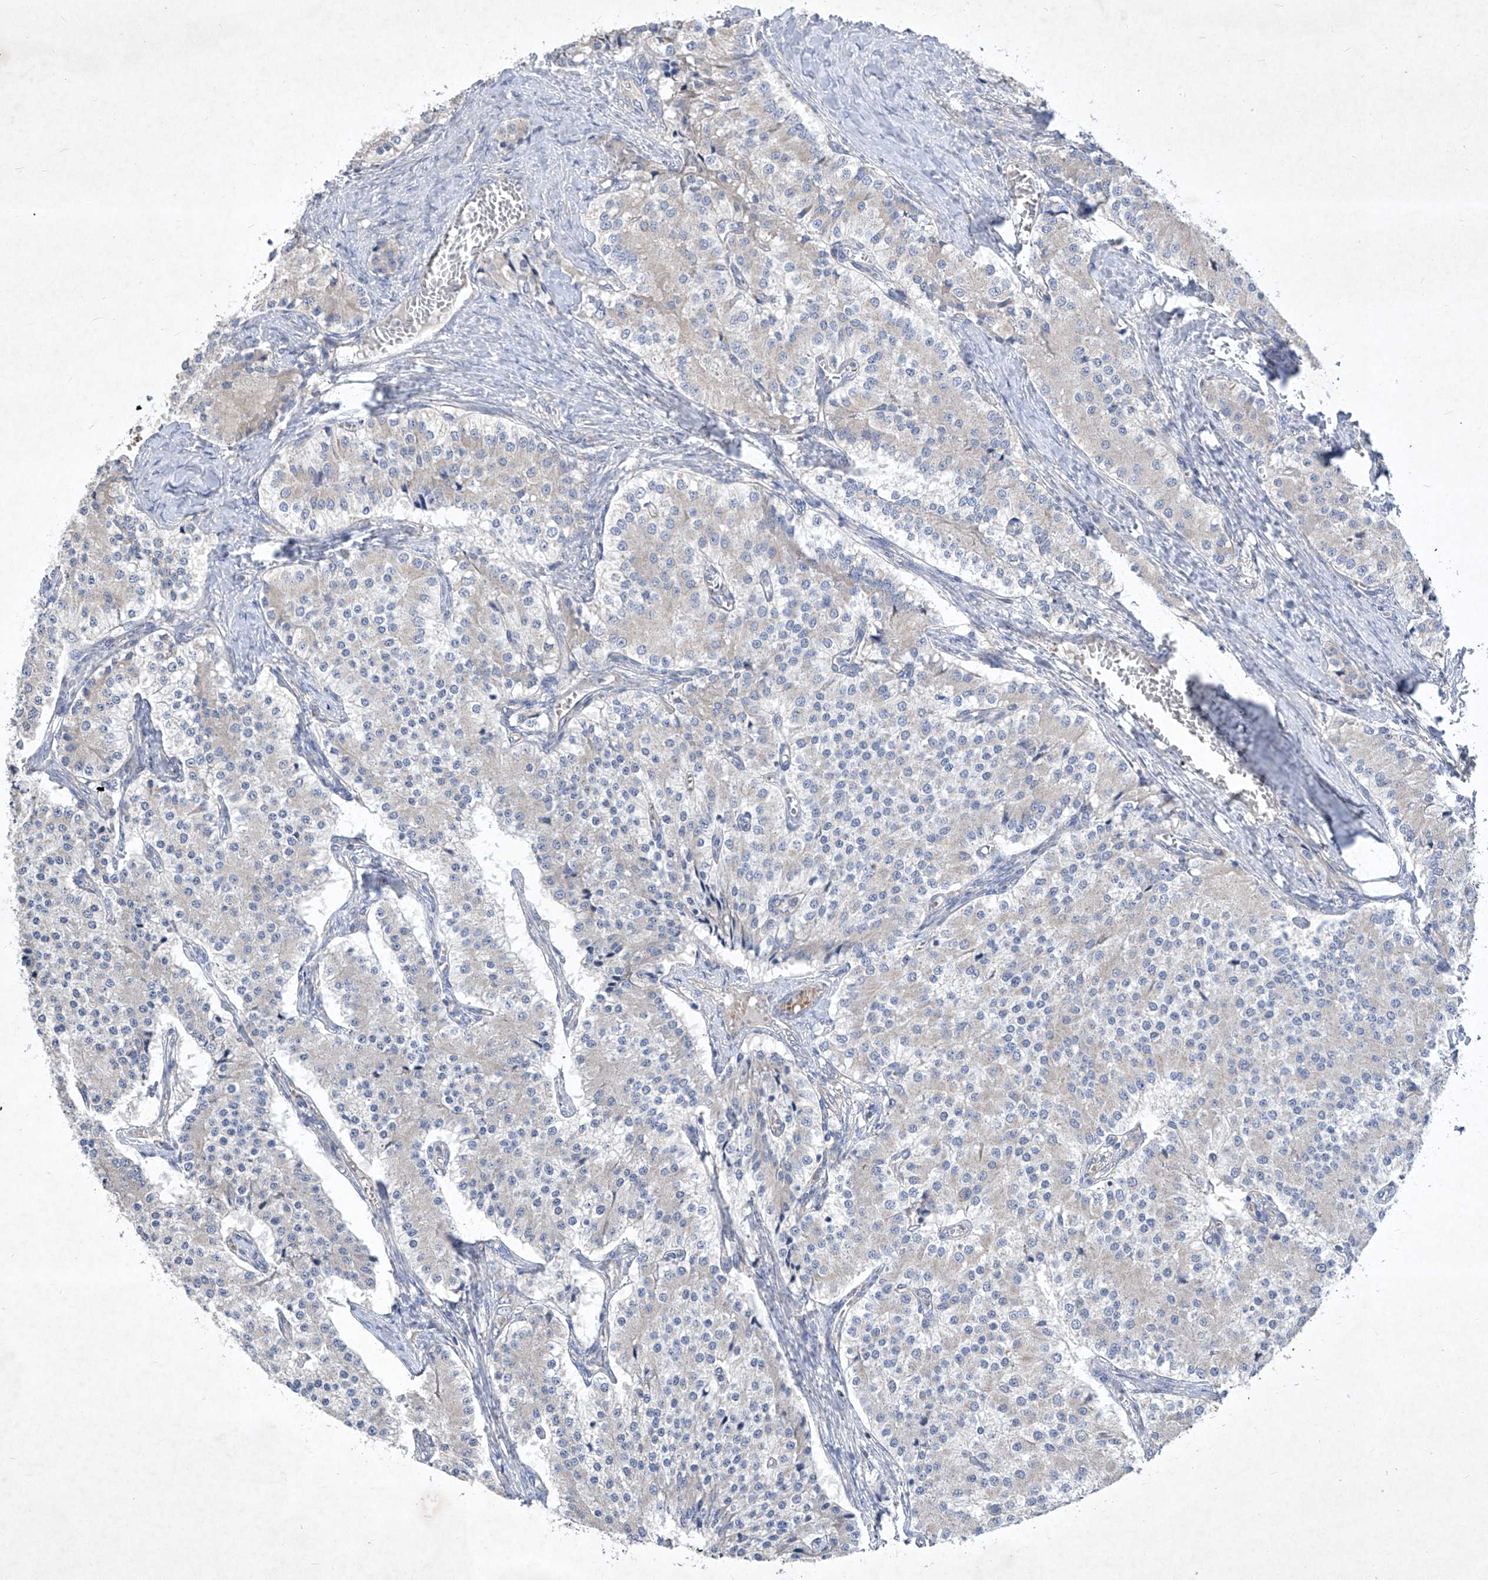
{"staining": {"intensity": "negative", "quantity": "none", "location": "none"}, "tissue": "carcinoid", "cell_type": "Tumor cells", "image_type": "cancer", "snomed": [{"axis": "morphology", "description": "Carcinoid, malignant, NOS"}, {"axis": "topography", "description": "Colon"}], "caption": "Protein analysis of carcinoid exhibits no significant expression in tumor cells.", "gene": "COQ3", "patient": {"sex": "female", "age": 52}}